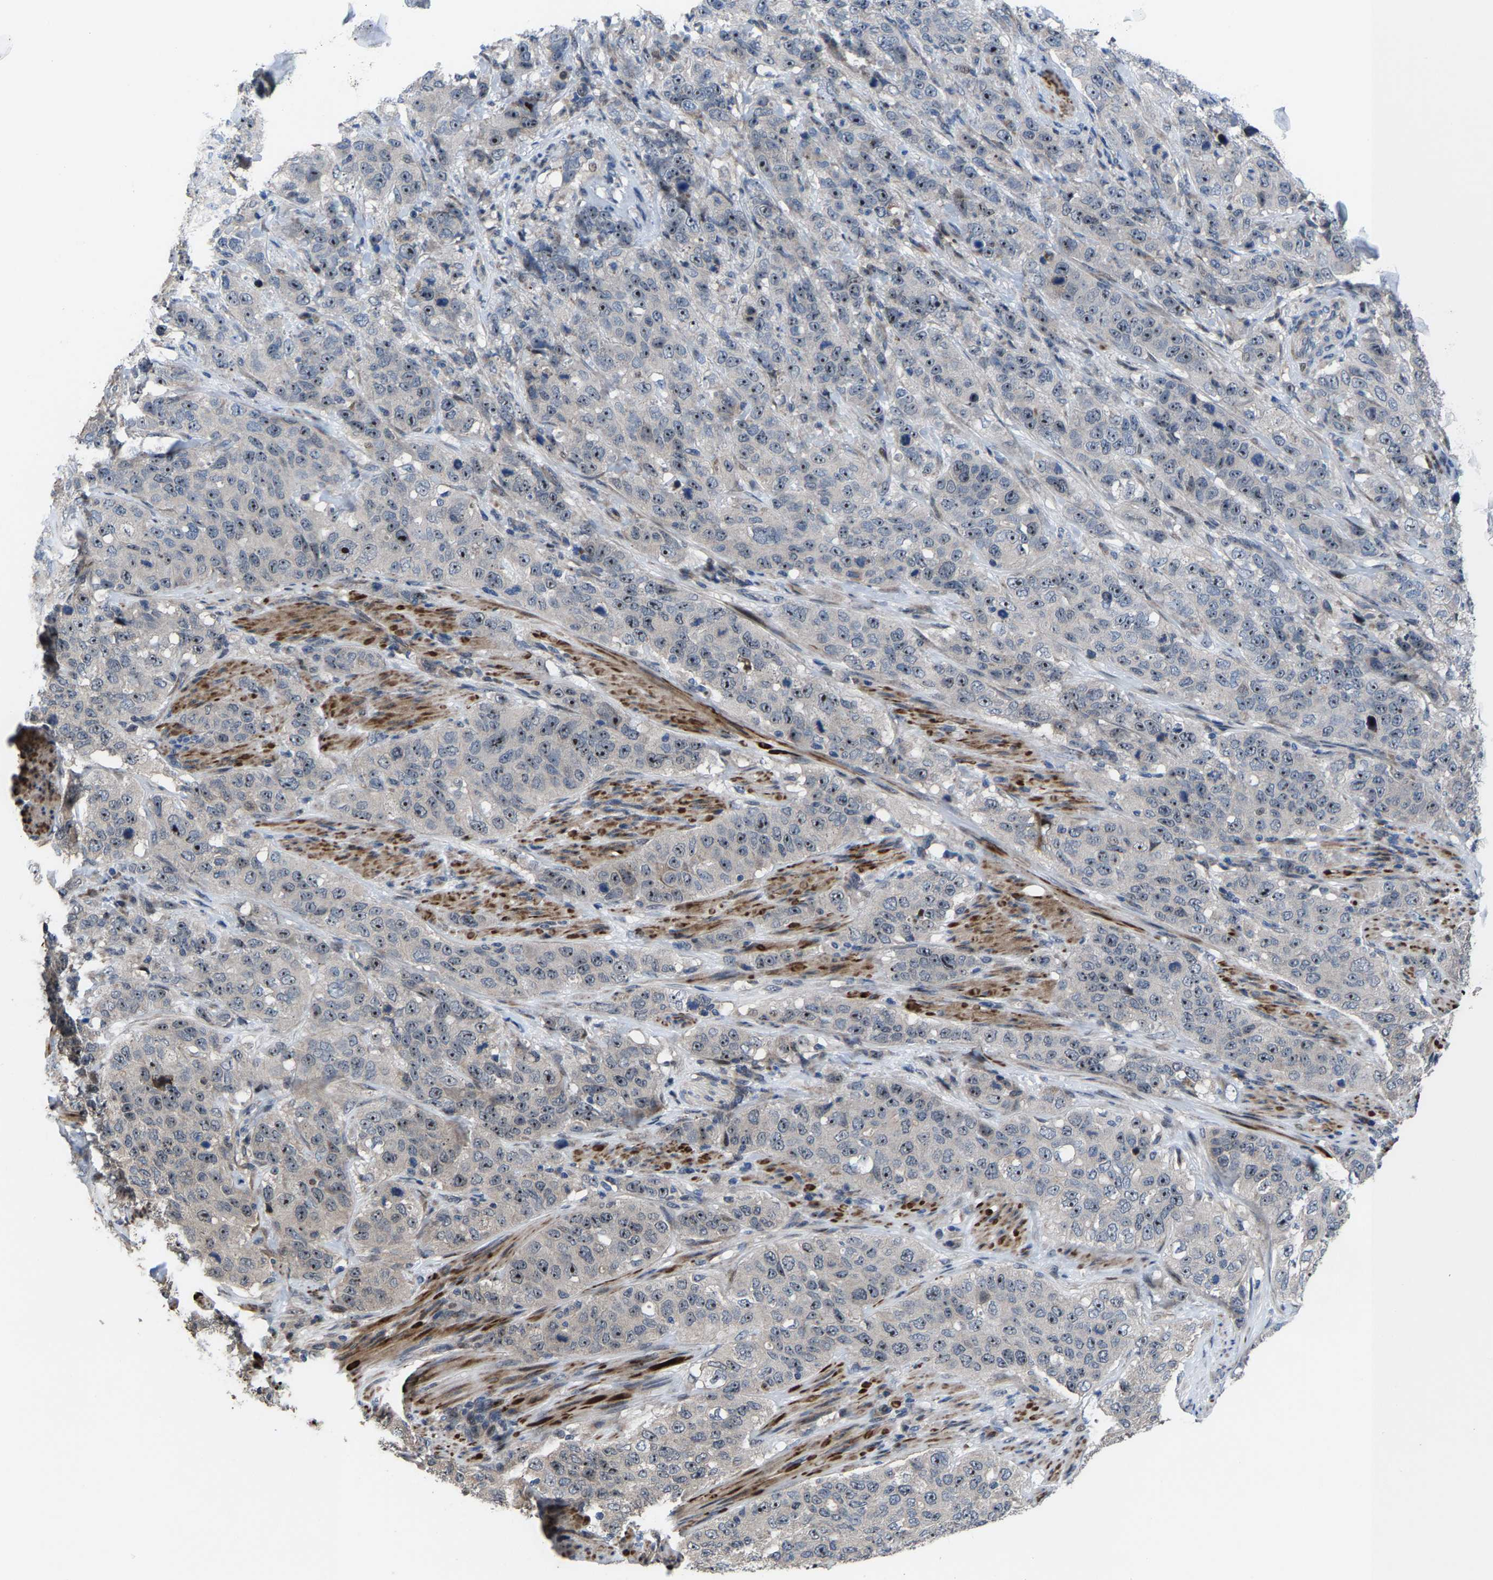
{"staining": {"intensity": "moderate", "quantity": "25%-75%", "location": "nuclear"}, "tissue": "stomach cancer", "cell_type": "Tumor cells", "image_type": "cancer", "snomed": [{"axis": "morphology", "description": "Adenocarcinoma, NOS"}, {"axis": "topography", "description": "Stomach"}], "caption": "This is a photomicrograph of immunohistochemistry staining of stomach cancer, which shows moderate staining in the nuclear of tumor cells.", "gene": "HAUS6", "patient": {"sex": "male", "age": 48}}